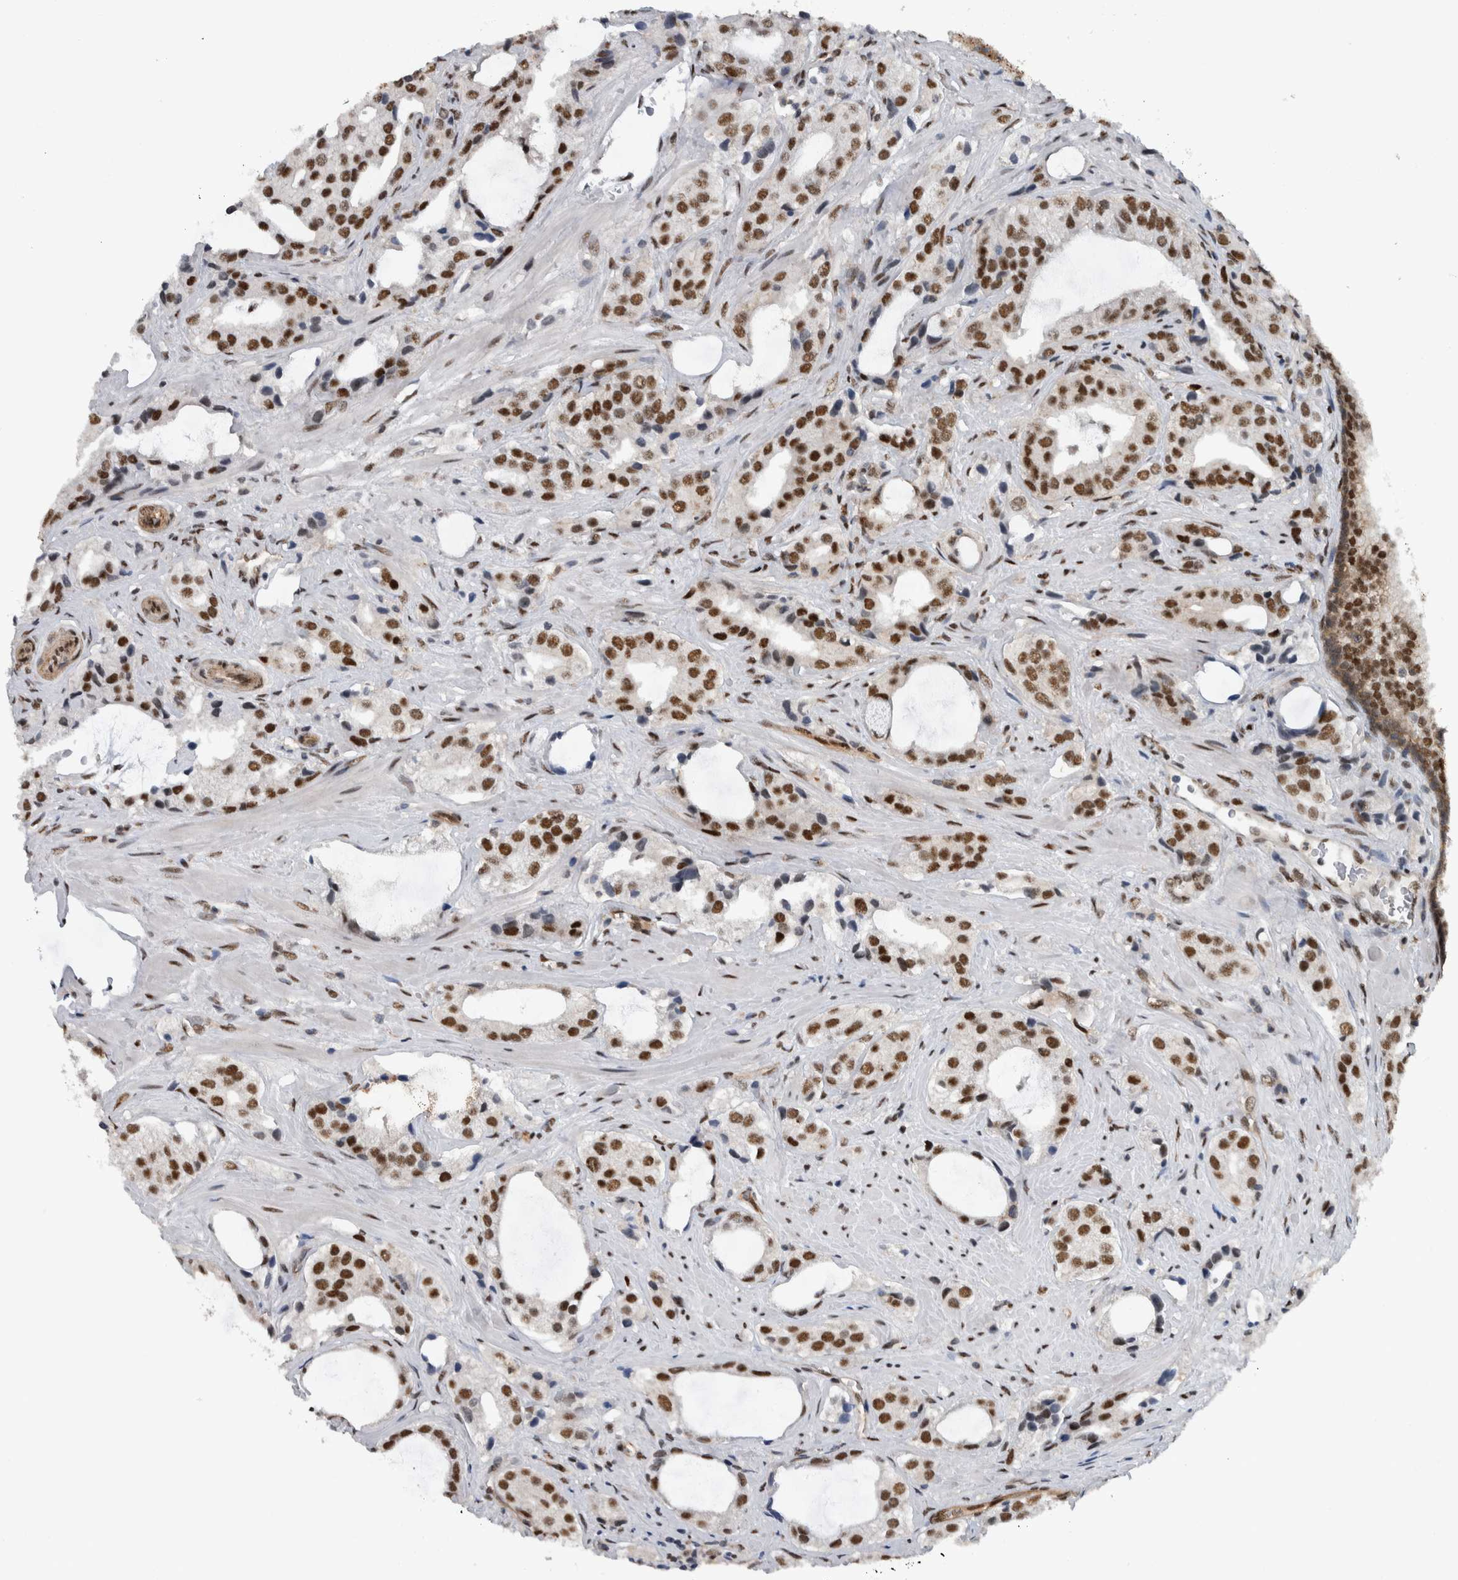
{"staining": {"intensity": "strong", "quantity": ">75%", "location": "nuclear"}, "tissue": "prostate cancer", "cell_type": "Tumor cells", "image_type": "cancer", "snomed": [{"axis": "morphology", "description": "Adenocarcinoma, High grade"}, {"axis": "topography", "description": "Prostate"}], "caption": "High-power microscopy captured an IHC histopathology image of prostate cancer, revealing strong nuclear staining in about >75% of tumor cells. The staining was performed using DAB (3,3'-diaminobenzidine) to visualize the protein expression in brown, while the nuclei were stained in blue with hematoxylin (Magnification: 20x).", "gene": "FAM135B", "patient": {"sex": "male", "age": 66}}